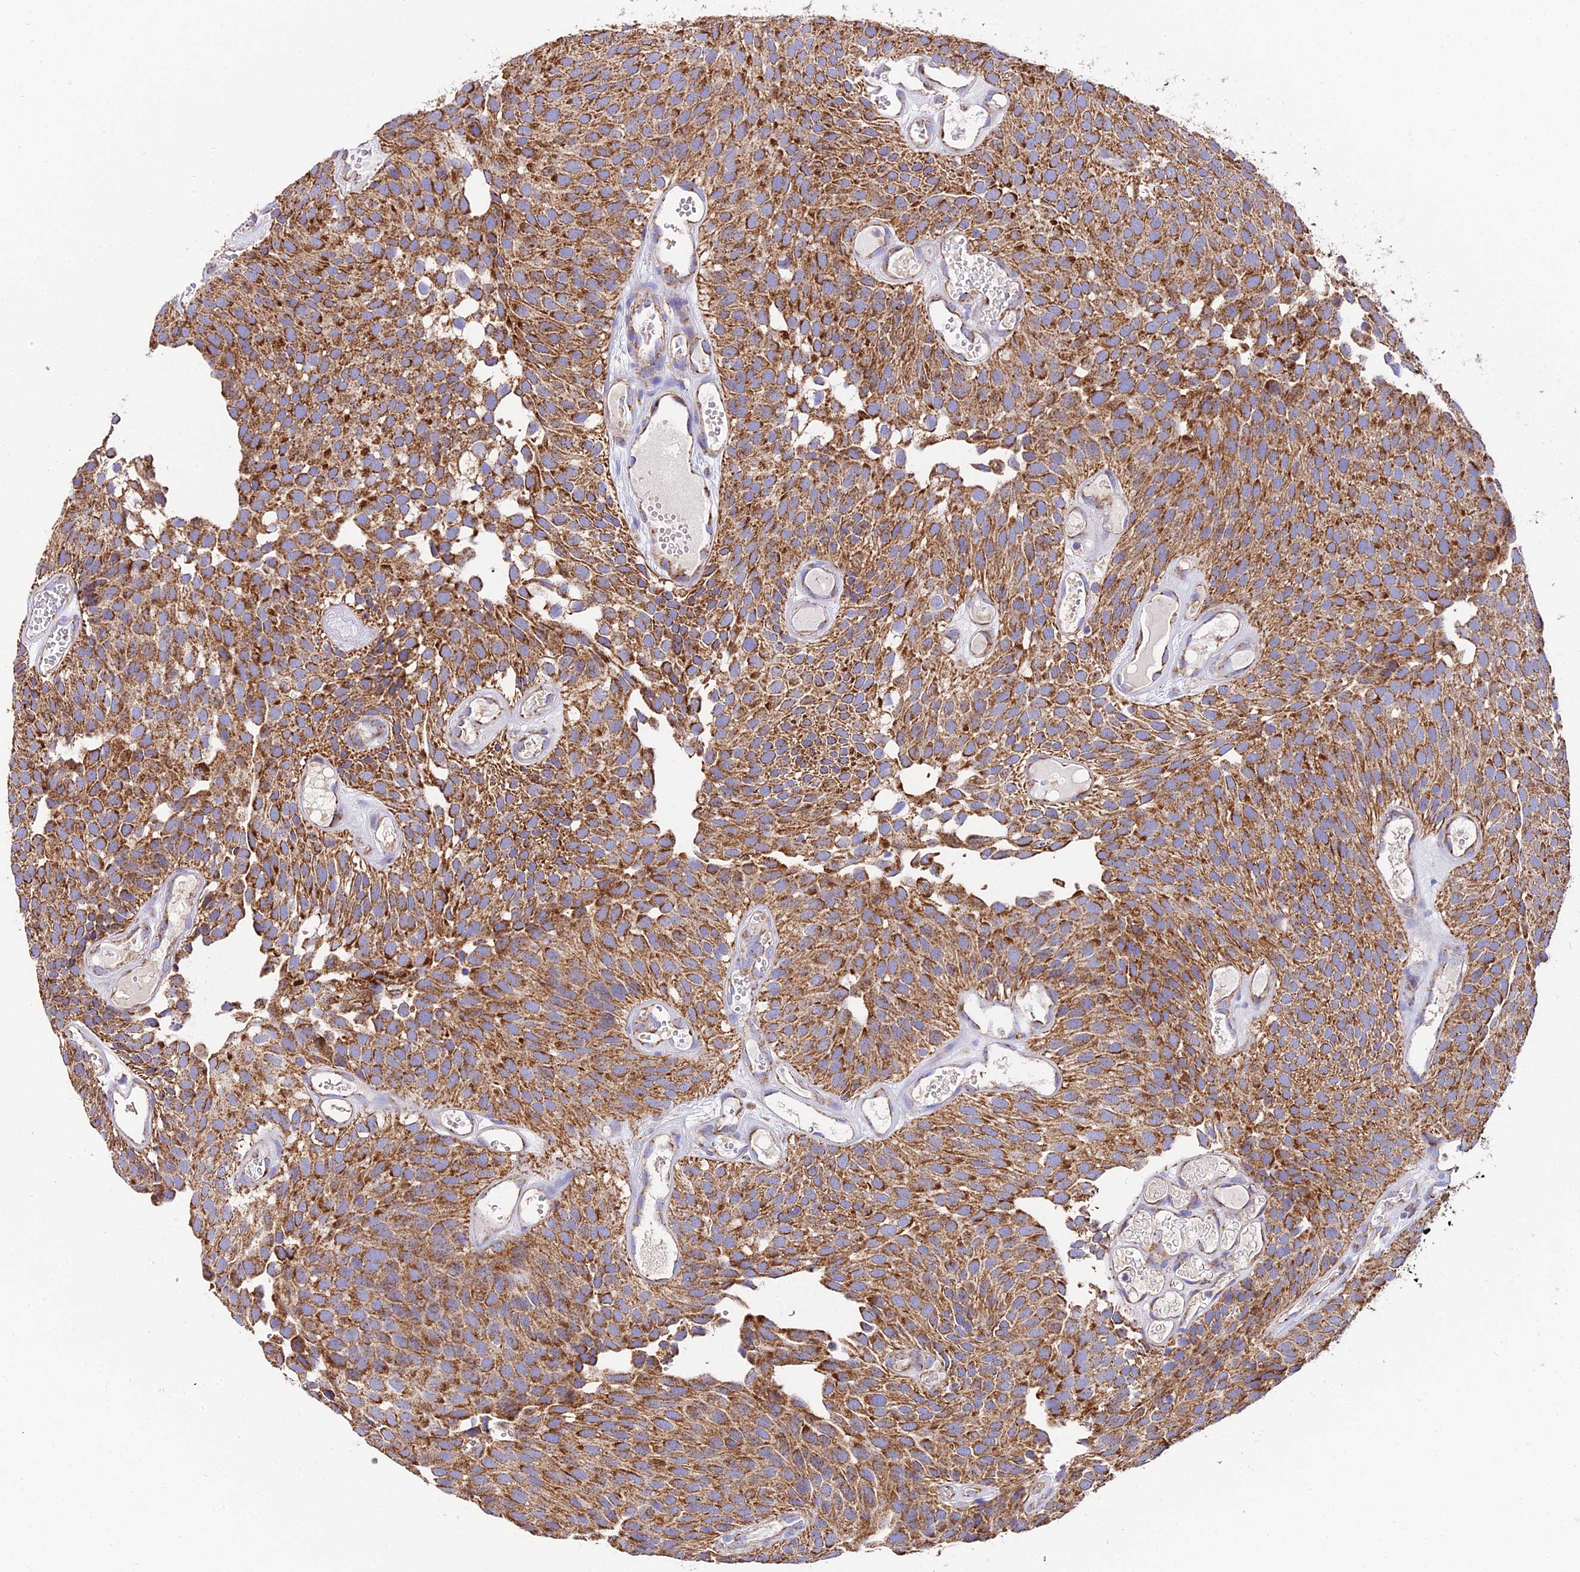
{"staining": {"intensity": "moderate", "quantity": ">75%", "location": "cytoplasmic/membranous"}, "tissue": "urothelial cancer", "cell_type": "Tumor cells", "image_type": "cancer", "snomed": [{"axis": "morphology", "description": "Urothelial carcinoma, Low grade"}, {"axis": "topography", "description": "Urinary bladder"}], "caption": "Immunohistochemical staining of low-grade urothelial carcinoma displays medium levels of moderate cytoplasmic/membranous expression in approximately >75% of tumor cells. (DAB = brown stain, brightfield microscopy at high magnification).", "gene": "OCIAD1", "patient": {"sex": "male", "age": 89}}